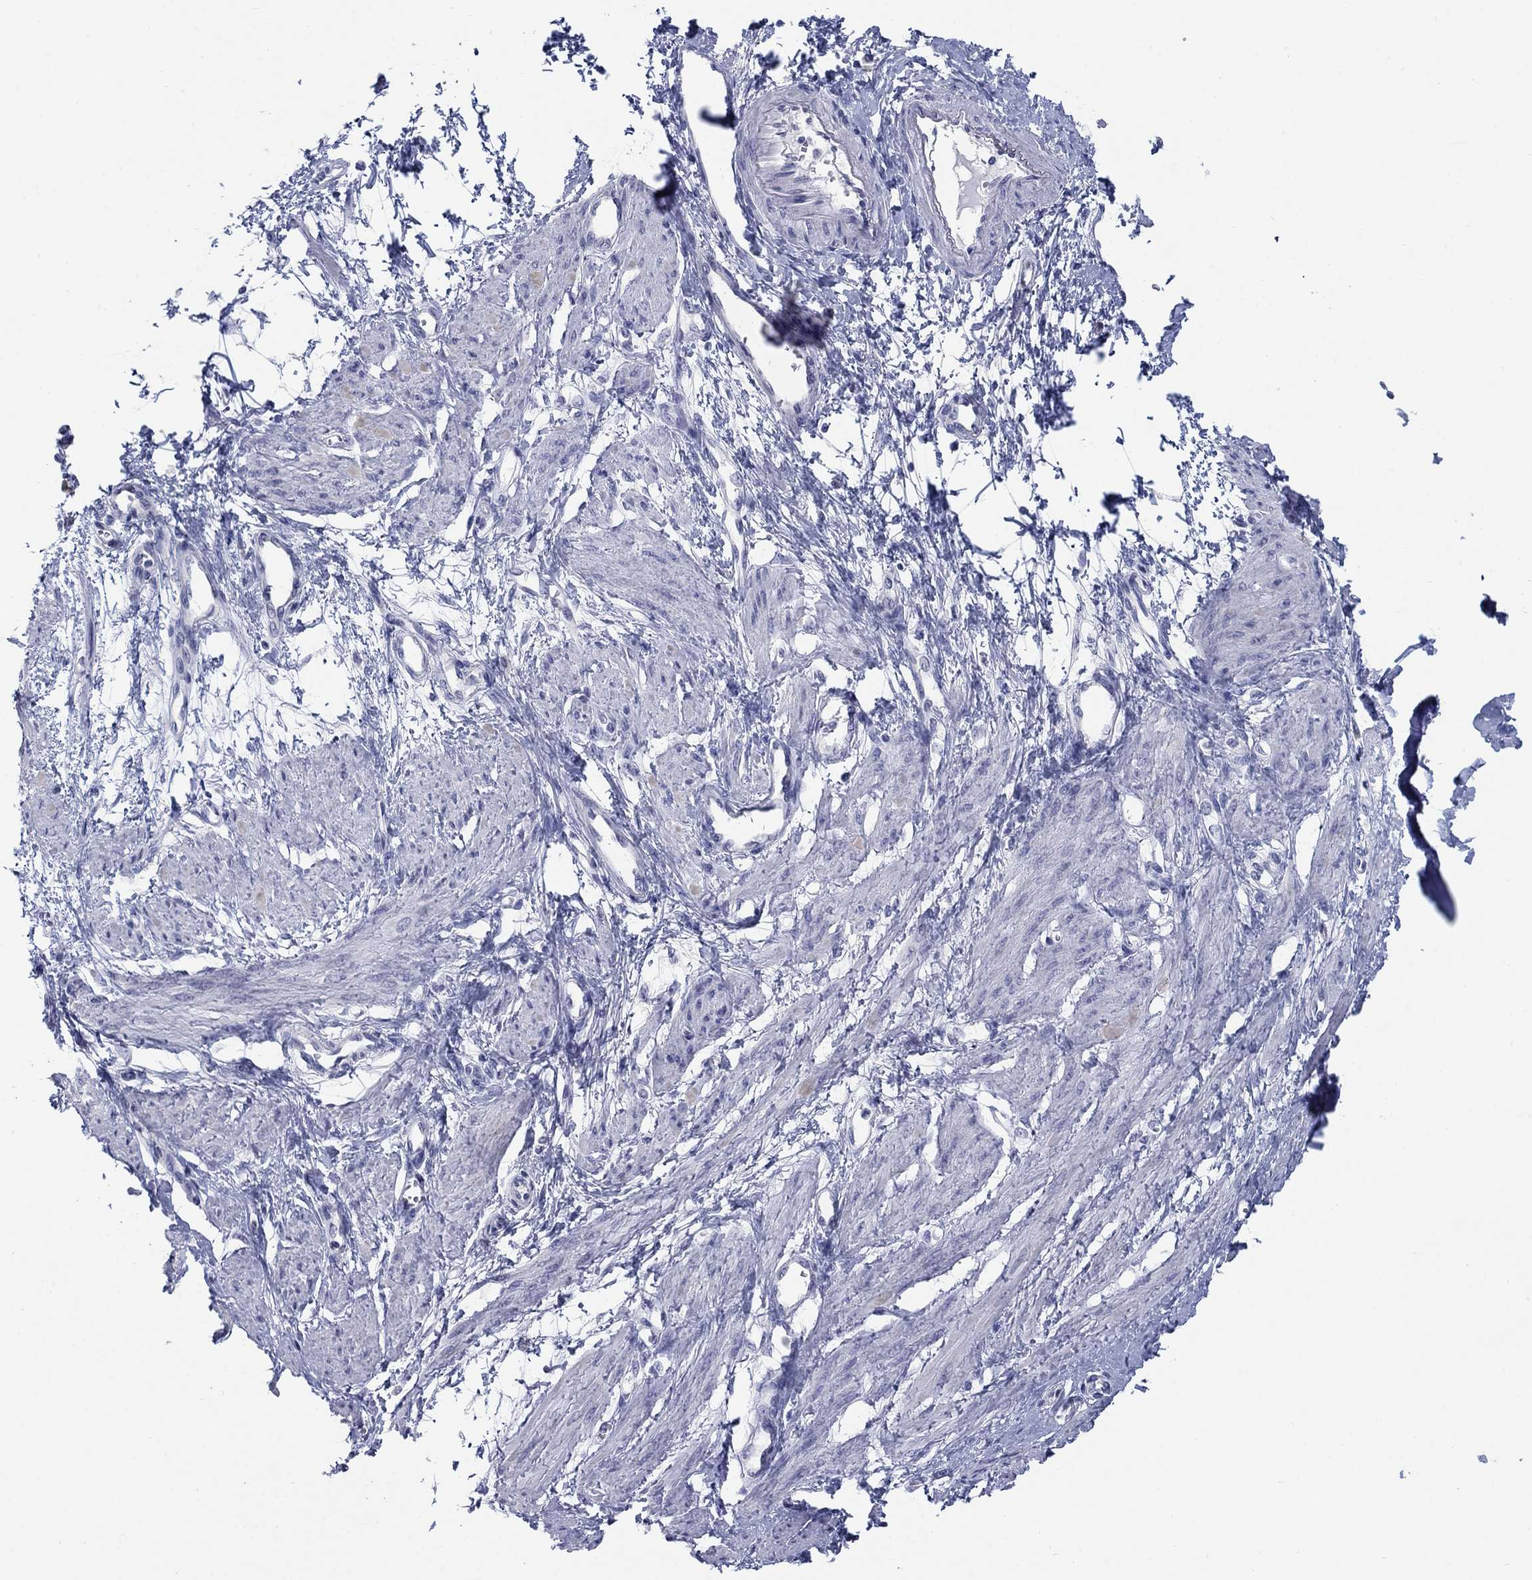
{"staining": {"intensity": "negative", "quantity": "none", "location": "none"}, "tissue": "smooth muscle", "cell_type": "Smooth muscle cells", "image_type": "normal", "snomed": [{"axis": "morphology", "description": "Normal tissue, NOS"}, {"axis": "topography", "description": "Smooth muscle"}, {"axis": "topography", "description": "Uterus"}], "caption": "The histopathology image exhibits no staining of smooth muscle cells in benign smooth muscle.", "gene": "ATP6V1G2", "patient": {"sex": "female", "age": 39}}